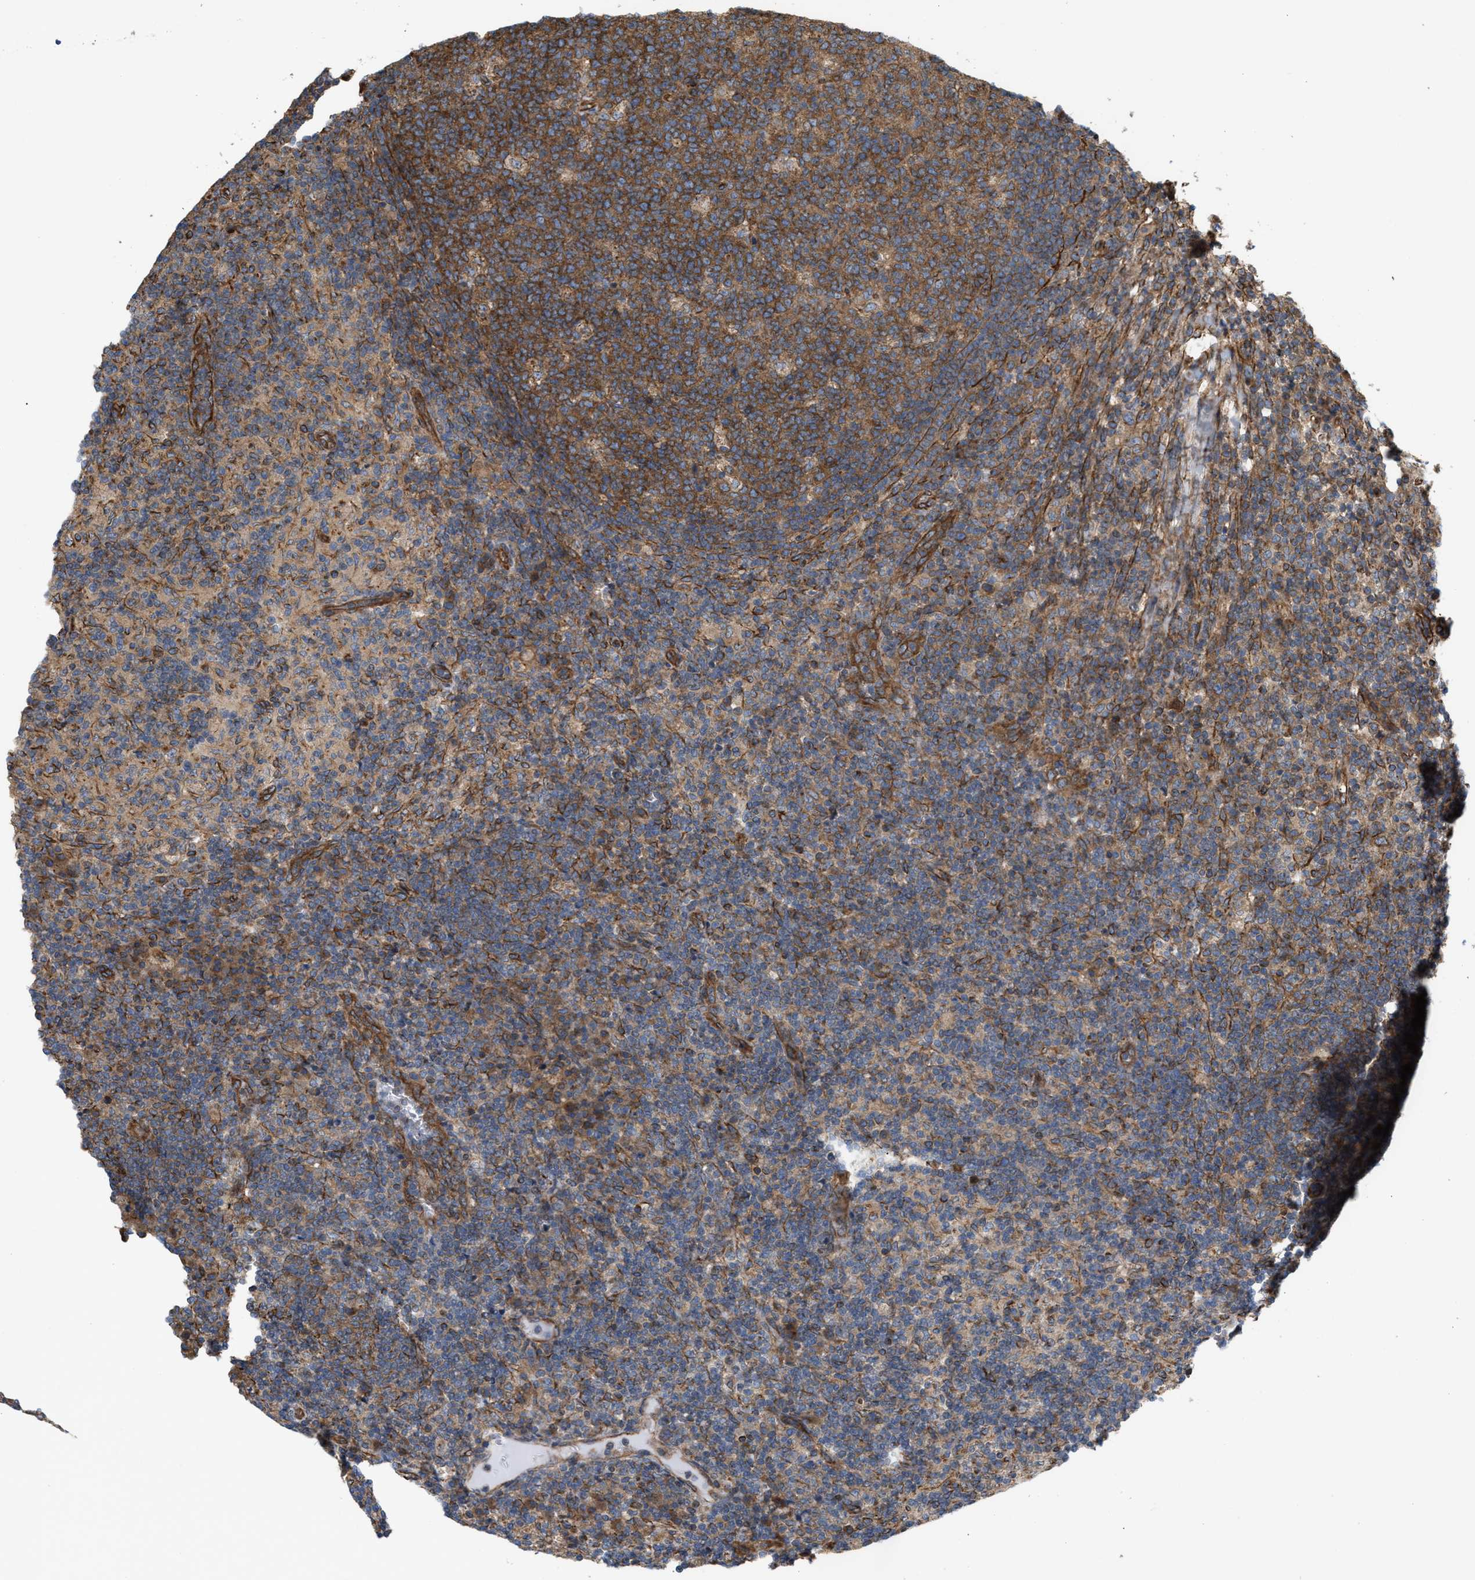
{"staining": {"intensity": "moderate", "quantity": ">75%", "location": "cytoplasmic/membranous"}, "tissue": "lymph node", "cell_type": "Germinal center cells", "image_type": "normal", "snomed": [{"axis": "morphology", "description": "Normal tissue, NOS"}, {"axis": "morphology", "description": "Inflammation, NOS"}, {"axis": "topography", "description": "Lymph node"}], "caption": "Brown immunohistochemical staining in normal lymph node demonstrates moderate cytoplasmic/membranous positivity in about >75% of germinal center cells.", "gene": "EPS15L1", "patient": {"sex": "male", "age": 55}}